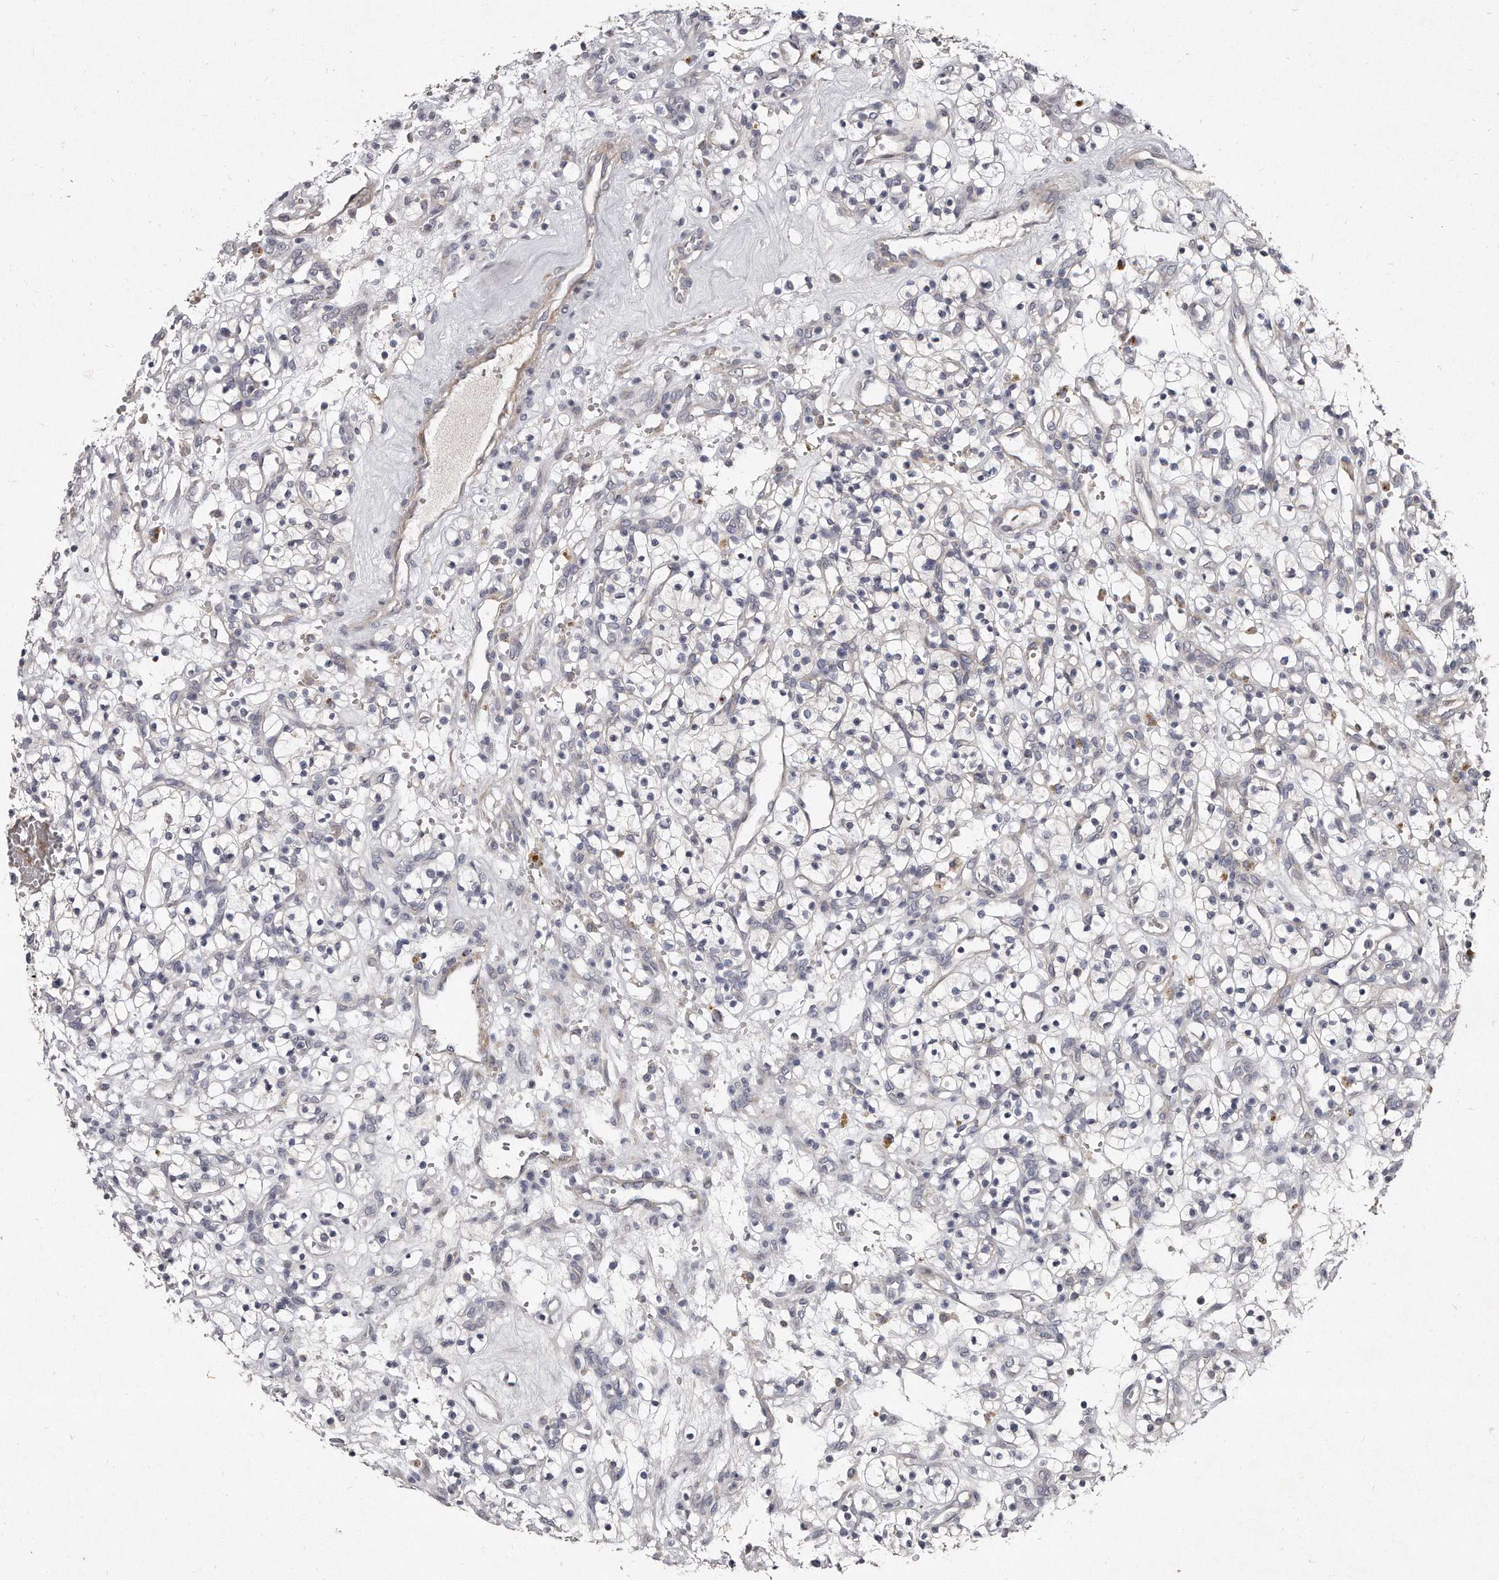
{"staining": {"intensity": "negative", "quantity": "none", "location": "none"}, "tissue": "renal cancer", "cell_type": "Tumor cells", "image_type": "cancer", "snomed": [{"axis": "morphology", "description": "Adenocarcinoma, NOS"}, {"axis": "topography", "description": "Kidney"}], "caption": "IHC image of human renal cancer stained for a protein (brown), which reveals no staining in tumor cells.", "gene": "TECR", "patient": {"sex": "female", "age": 57}}